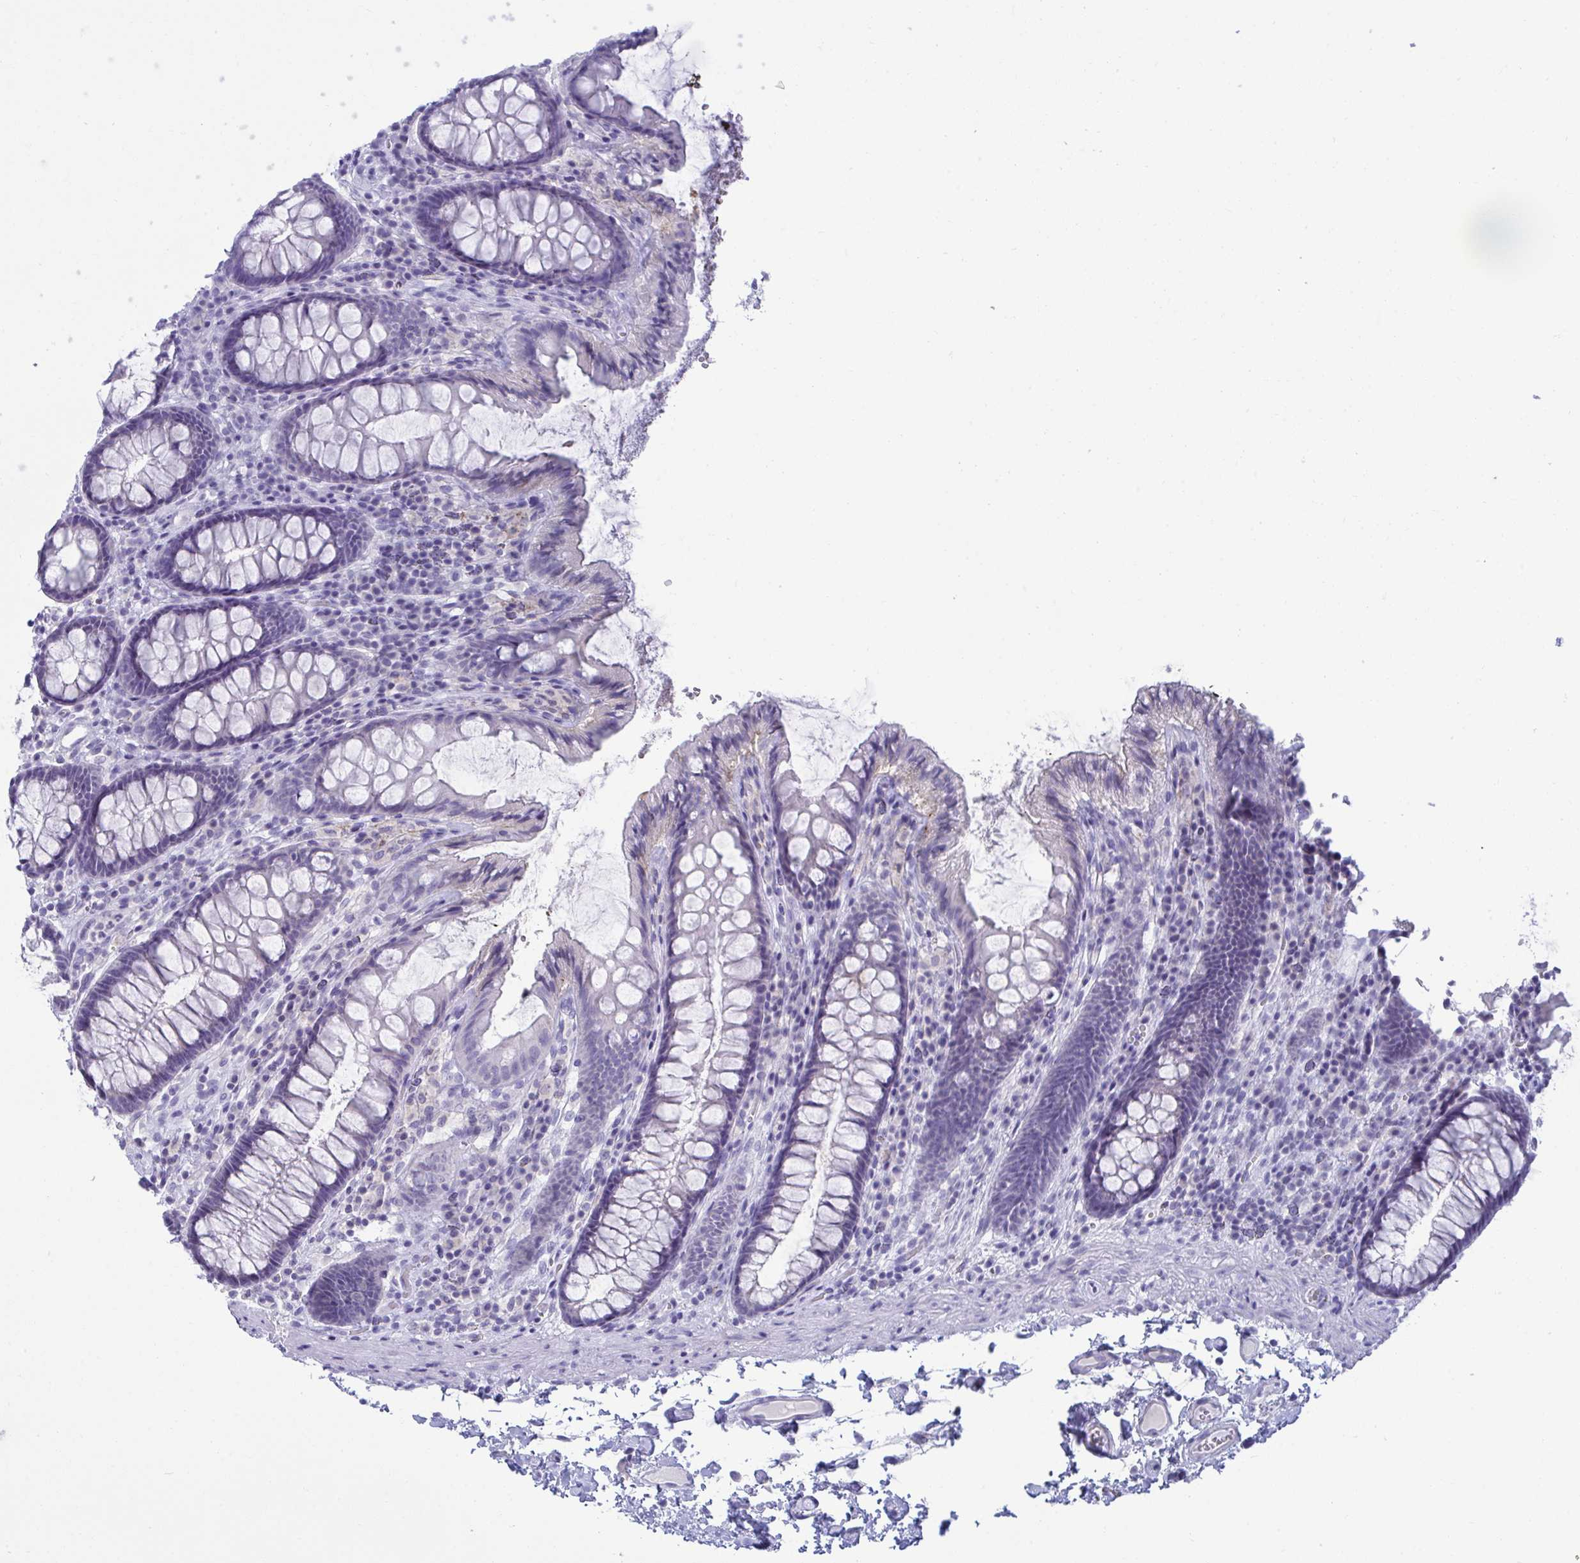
{"staining": {"intensity": "negative", "quantity": "none", "location": "none"}, "tissue": "colon", "cell_type": "Endothelial cells", "image_type": "normal", "snomed": [{"axis": "morphology", "description": "Normal tissue, NOS"}, {"axis": "topography", "description": "Colon"}], "caption": "IHC of unremarkable colon reveals no positivity in endothelial cells.", "gene": "RANBP2", "patient": {"sex": "male", "age": 84}}